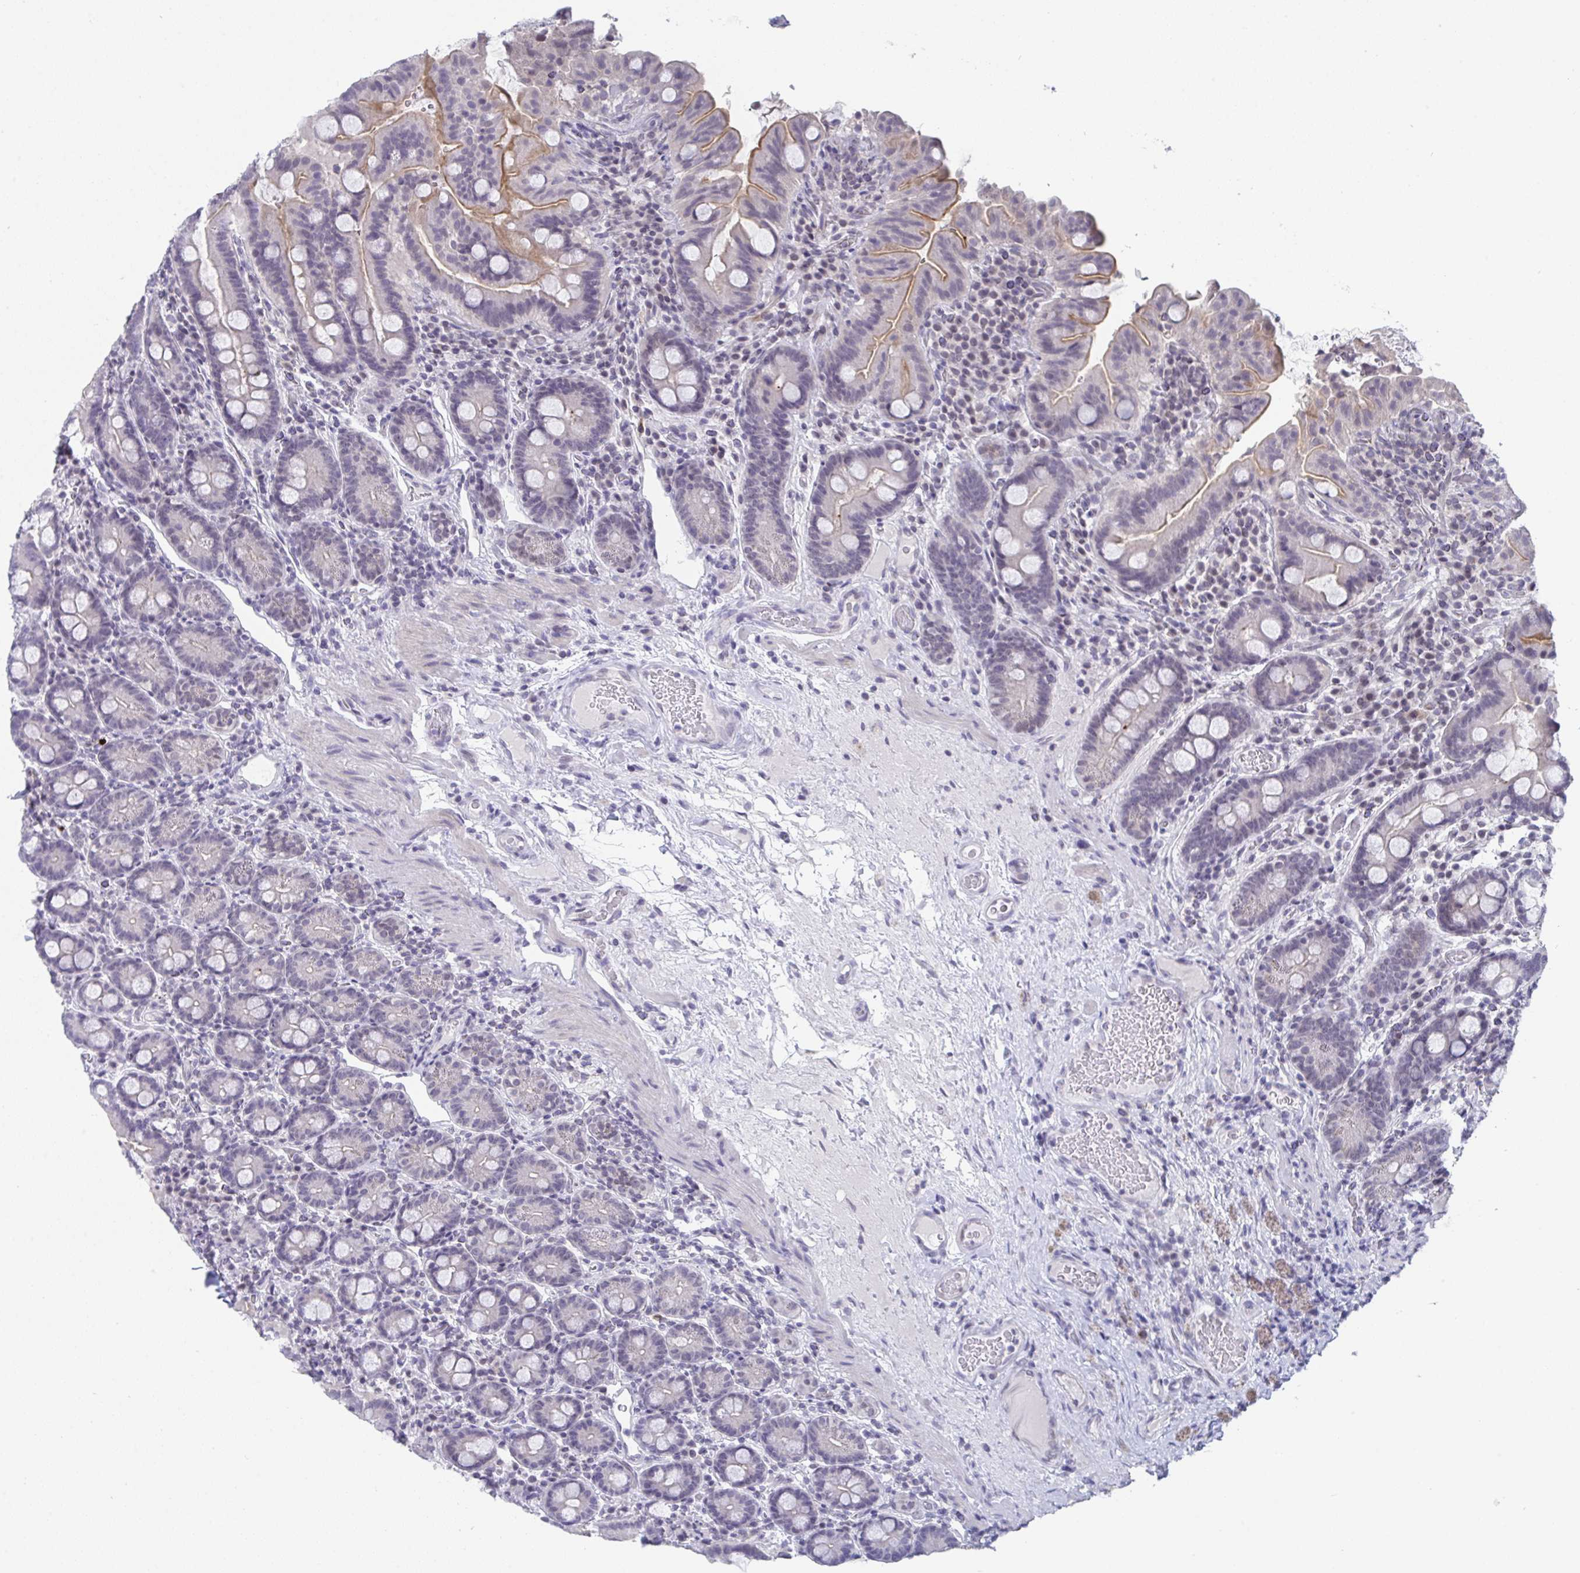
{"staining": {"intensity": "moderate", "quantity": "25%-75%", "location": "cytoplasmic/membranous"}, "tissue": "small intestine", "cell_type": "Glandular cells", "image_type": "normal", "snomed": [{"axis": "morphology", "description": "Normal tissue, NOS"}, {"axis": "topography", "description": "Small intestine"}], "caption": "IHC of normal human small intestine displays medium levels of moderate cytoplasmic/membranous expression in about 25%-75% of glandular cells. The staining is performed using DAB brown chromogen to label protein expression. The nuclei are counter-stained blue using hematoxylin.", "gene": "BMAL2", "patient": {"sex": "male", "age": 26}}